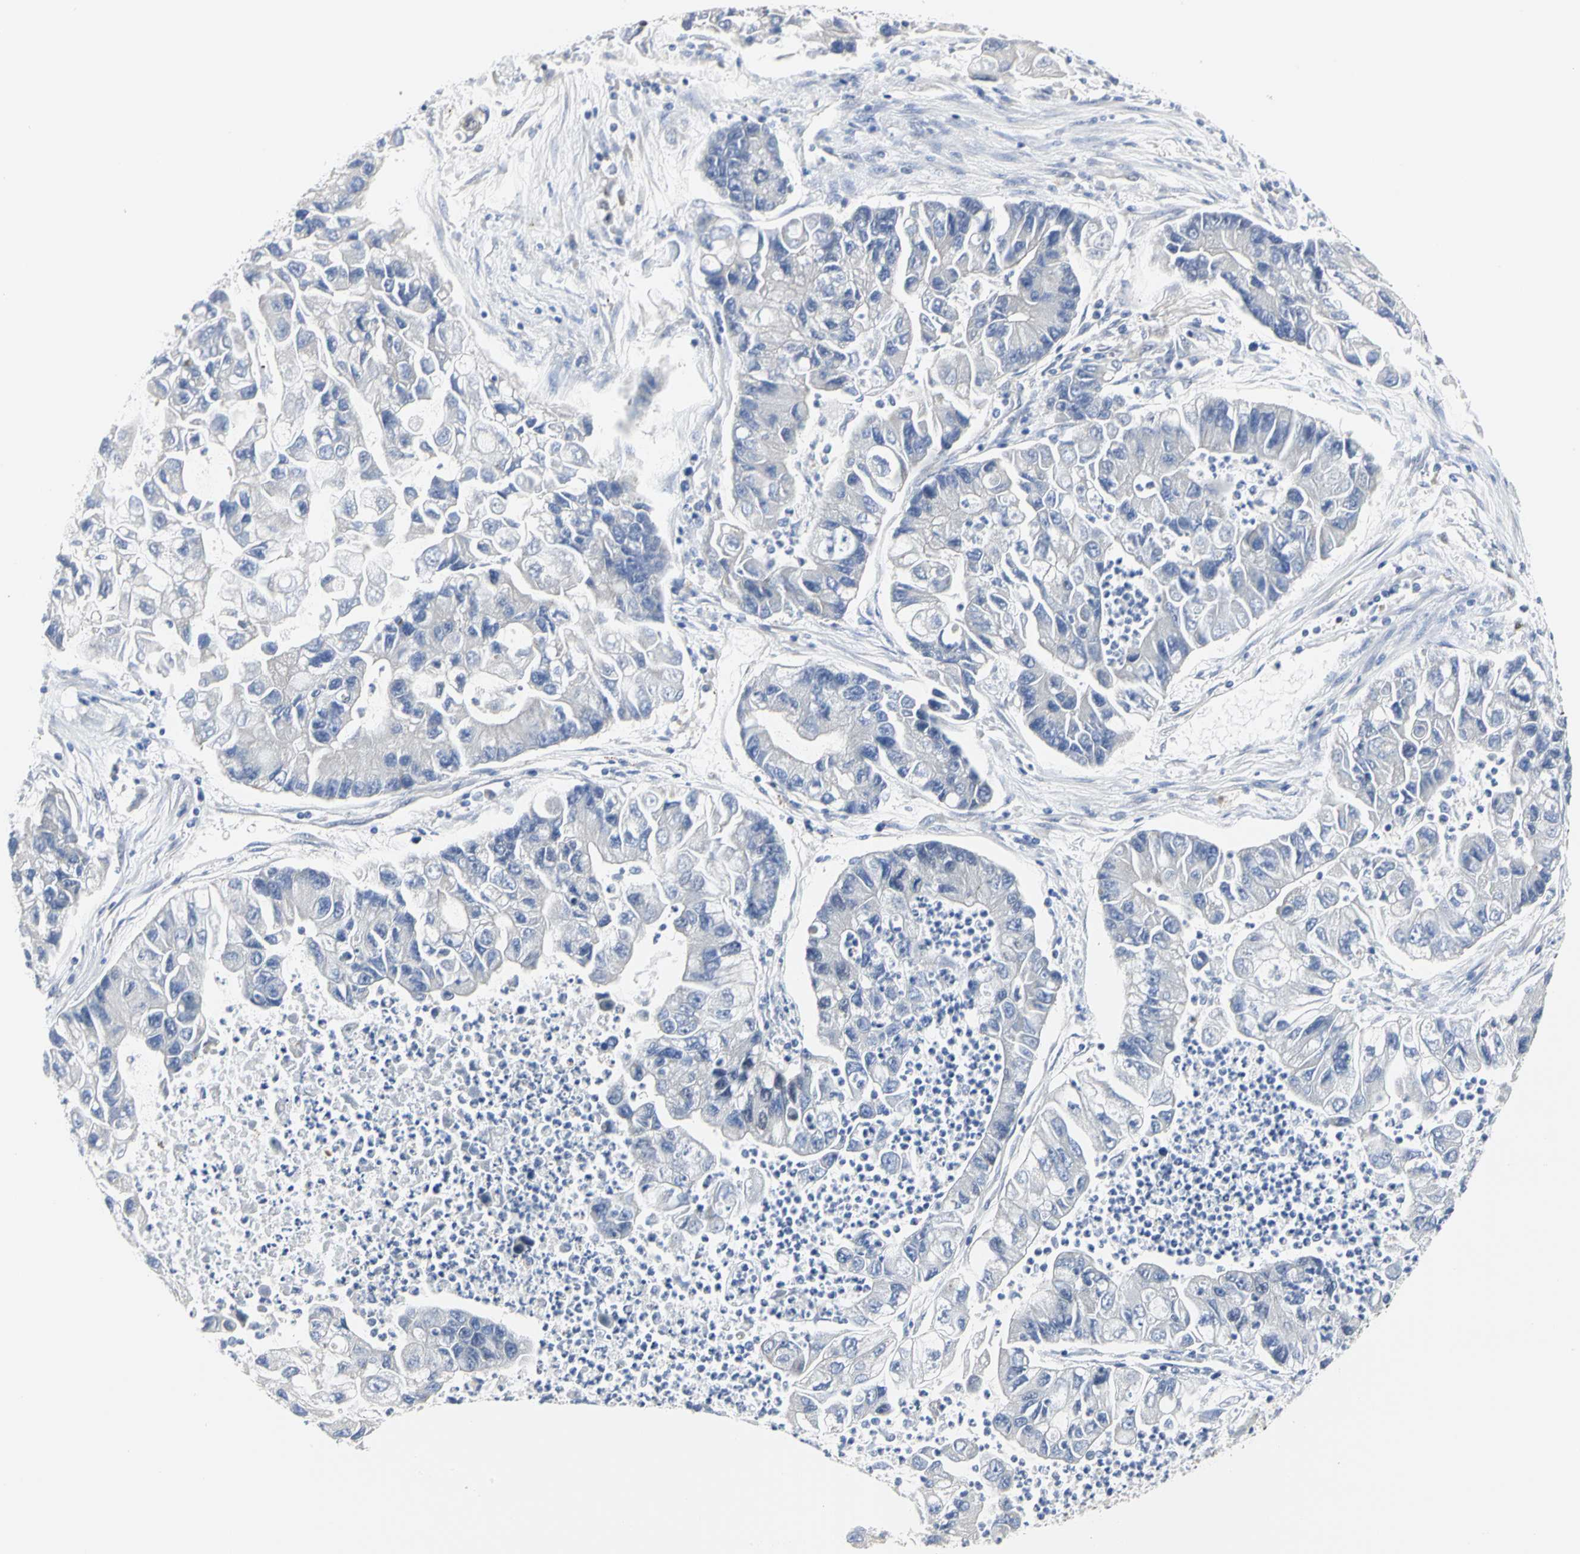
{"staining": {"intensity": "negative", "quantity": "none", "location": "none"}, "tissue": "lung cancer", "cell_type": "Tumor cells", "image_type": "cancer", "snomed": [{"axis": "morphology", "description": "Adenocarcinoma, NOS"}, {"axis": "topography", "description": "Lung"}], "caption": "Tumor cells show no significant positivity in lung cancer.", "gene": "PRMT3", "patient": {"sex": "female", "age": 51}}